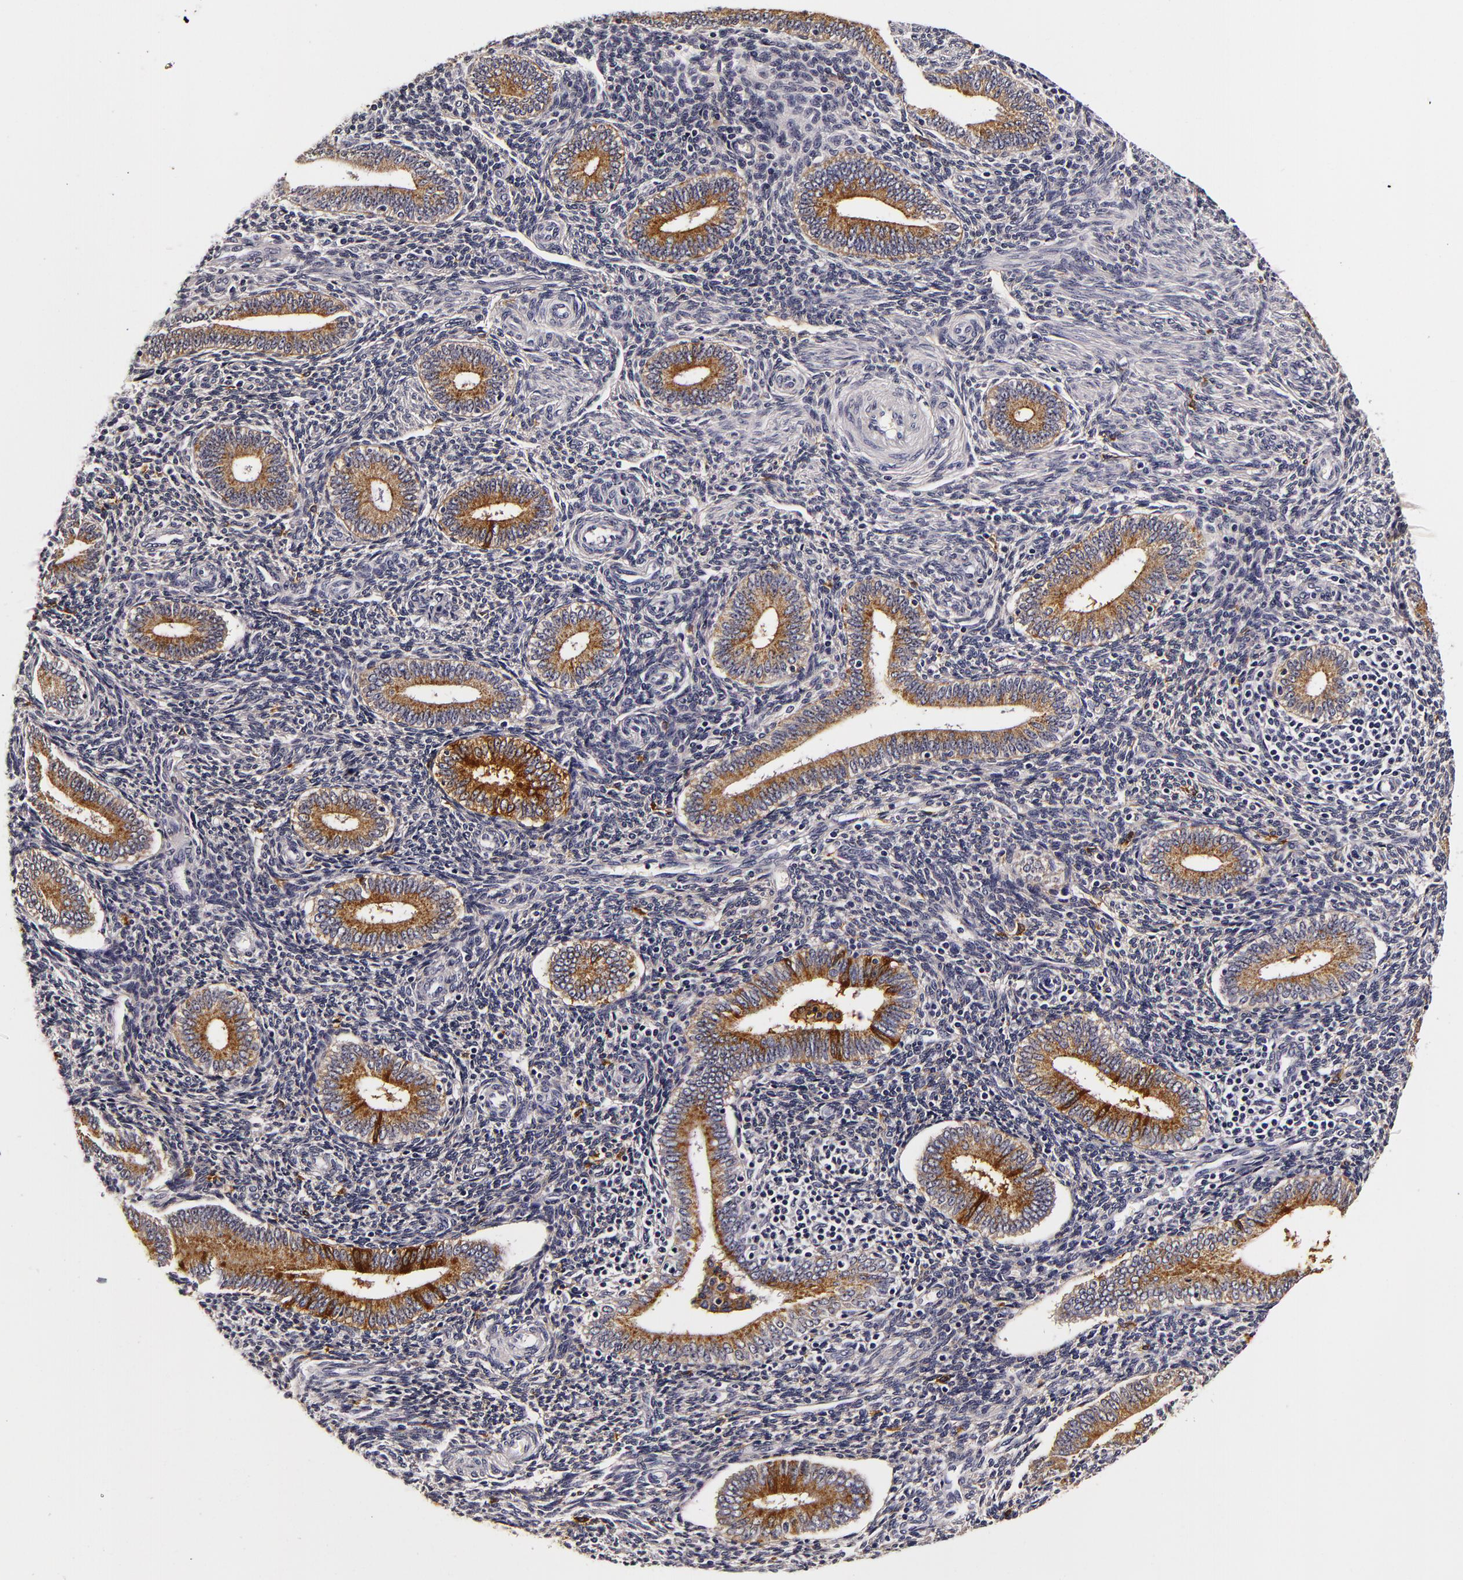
{"staining": {"intensity": "negative", "quantity": "none", "location": "none"}, "tissue": "endometrium", "cell_type": "Cells in endometrial stroma", "image_type": "normal", "snomed": [{"axis": "morphology", "description": "Normal tissue, NOS"}, {"axis": "topography", "description": "Endometrium"}], "caption": "Protein analysis of unremarkable endometrium exhibits no significant positivity in cells in endometrial stroma. Brightfield microscopy of IHC stained with DAB (3,3'-diaminobenzidine) (brown) and hematoxylin (blue), captured at high magnification.", "gene": "LGALS3BP", "patient": {"sex": "female", "age": 35}}